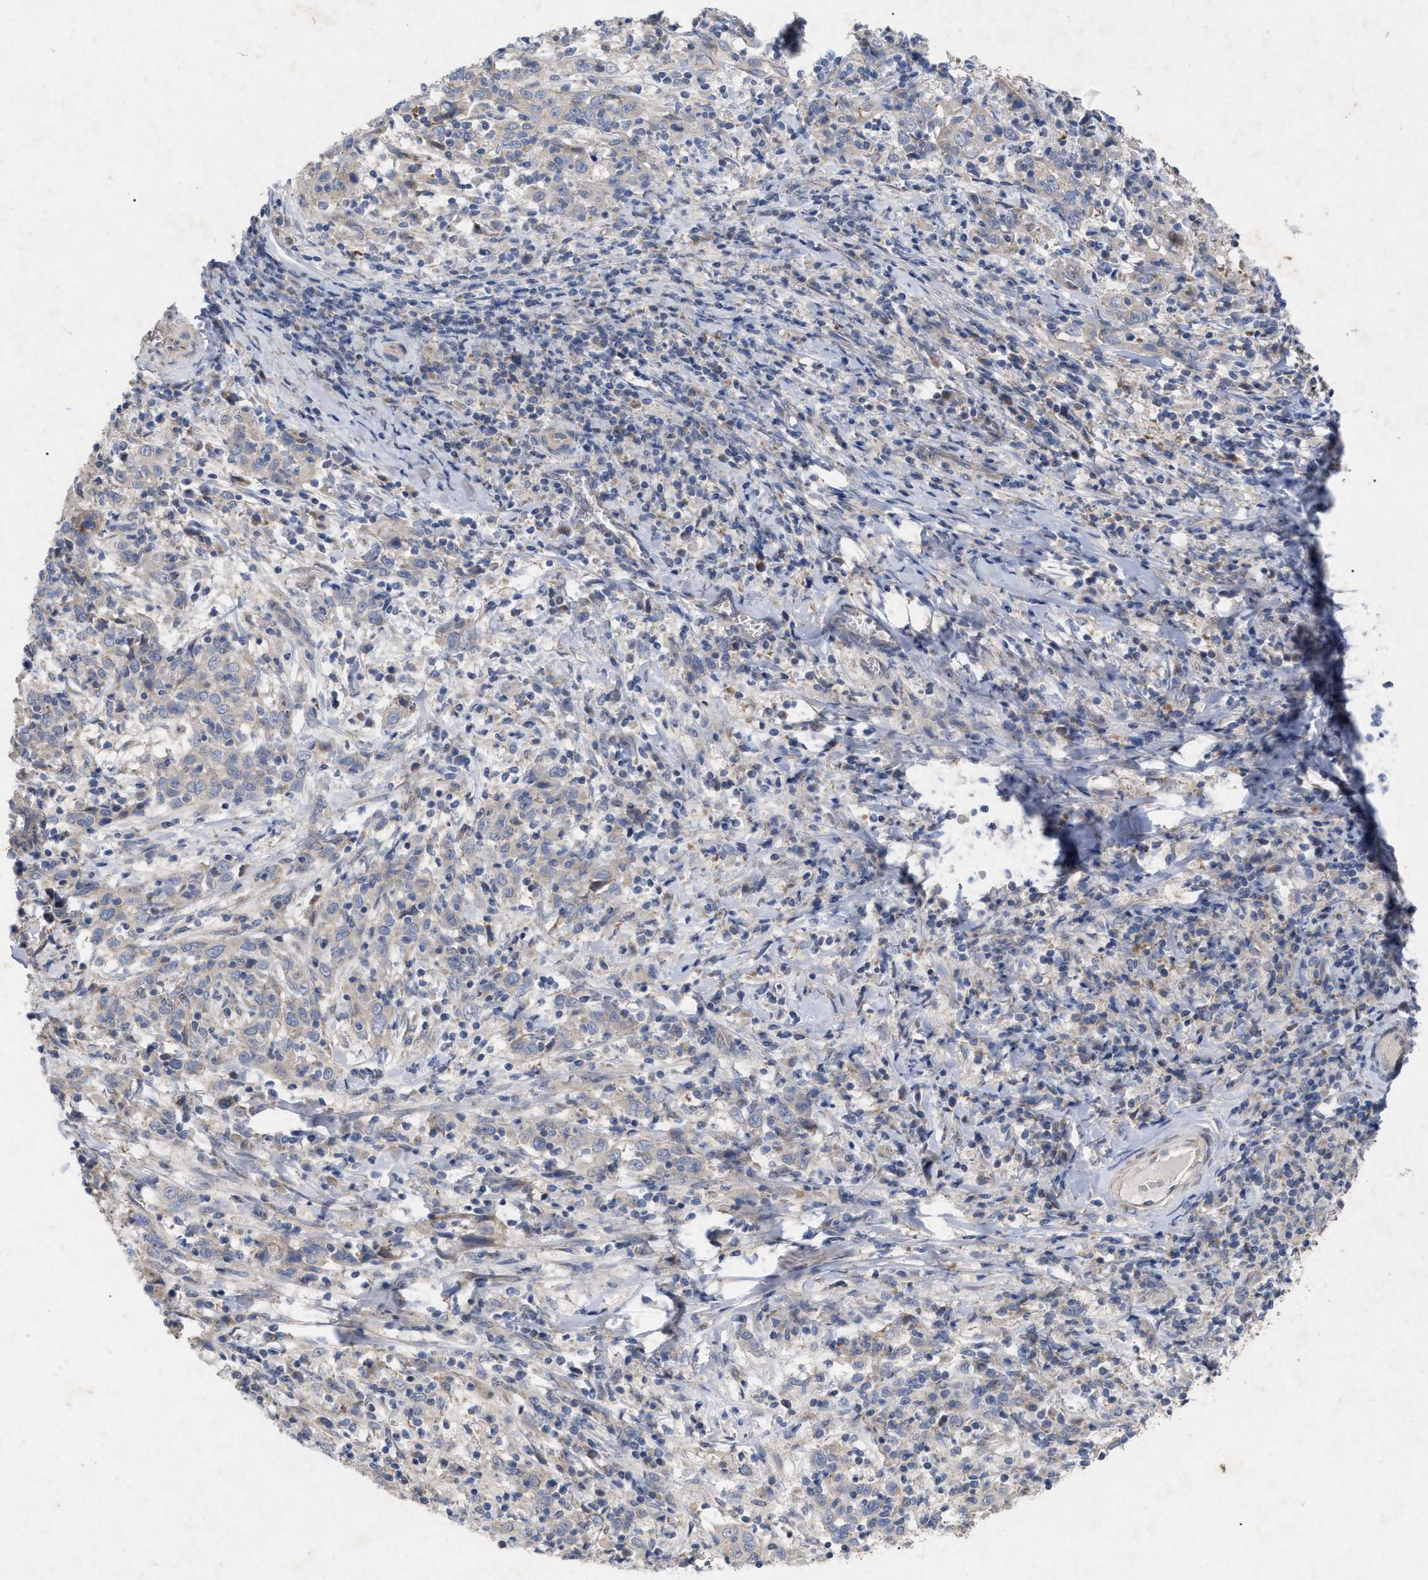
{"staining": {"intensity": "weak", "quantity": ">75%", "location": "cytoplasmic/membranous"}, "tissue": "cervical cancer", "cell_type": "Tumor cells", "image_type": "cancer", "snomed": [{"axis": "morphology", "description": "Squamous cell carcinoma, NOS"}, {"axis": "topography", "description": "Cervix"}], "caption": "Protein expression analysis of human cervical cancer (squamous cell carcinoma) reveals weak cytoplasmic/membranous positivity in approximately >75% of tumor cells.", "gene": "VIP", "patient": {"sex": "female", "age": 46}}